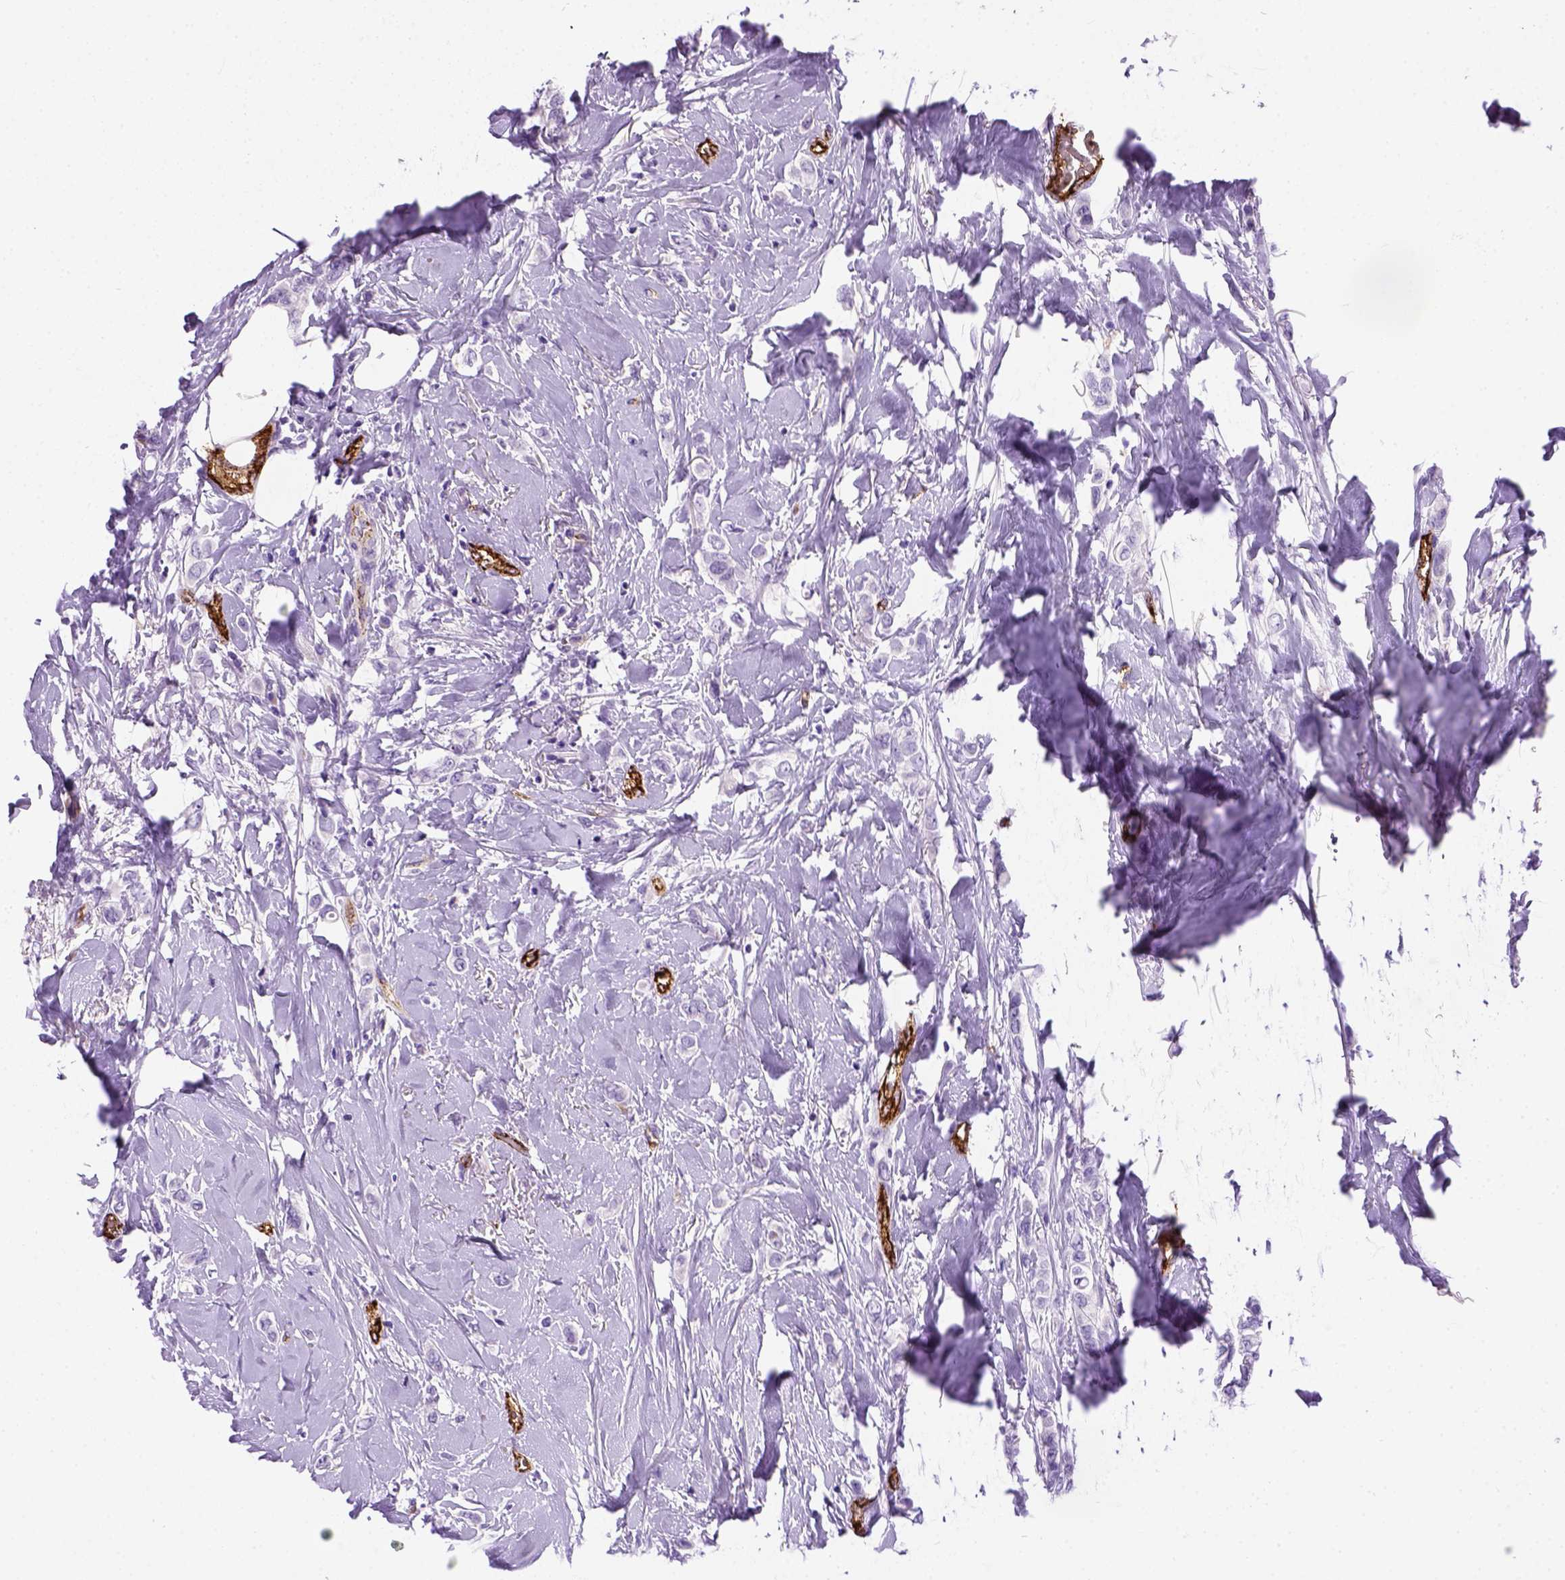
{"staining": {"intensity": "negative", "quantity": "none", "location": "none"}, "tissue": "breast cancer", "cell_type": "Tumor cells", "image_type": "cancer", "snomed": [{"axis": "morphology", "description": "Lobular carcinoma"}, {"axis": "topography", "description": "Breast"}], "caption": "The immunohistochemistry (IHC) photomicrograph has no significant positivity in tumor cells of breast cancer (lobular carcinoma) tissue. (Brightfield microscopy of DAB immunohistochemistry at high magnification).", "gene": "VWF", "patient": {"sex": "female", "age": 66}}